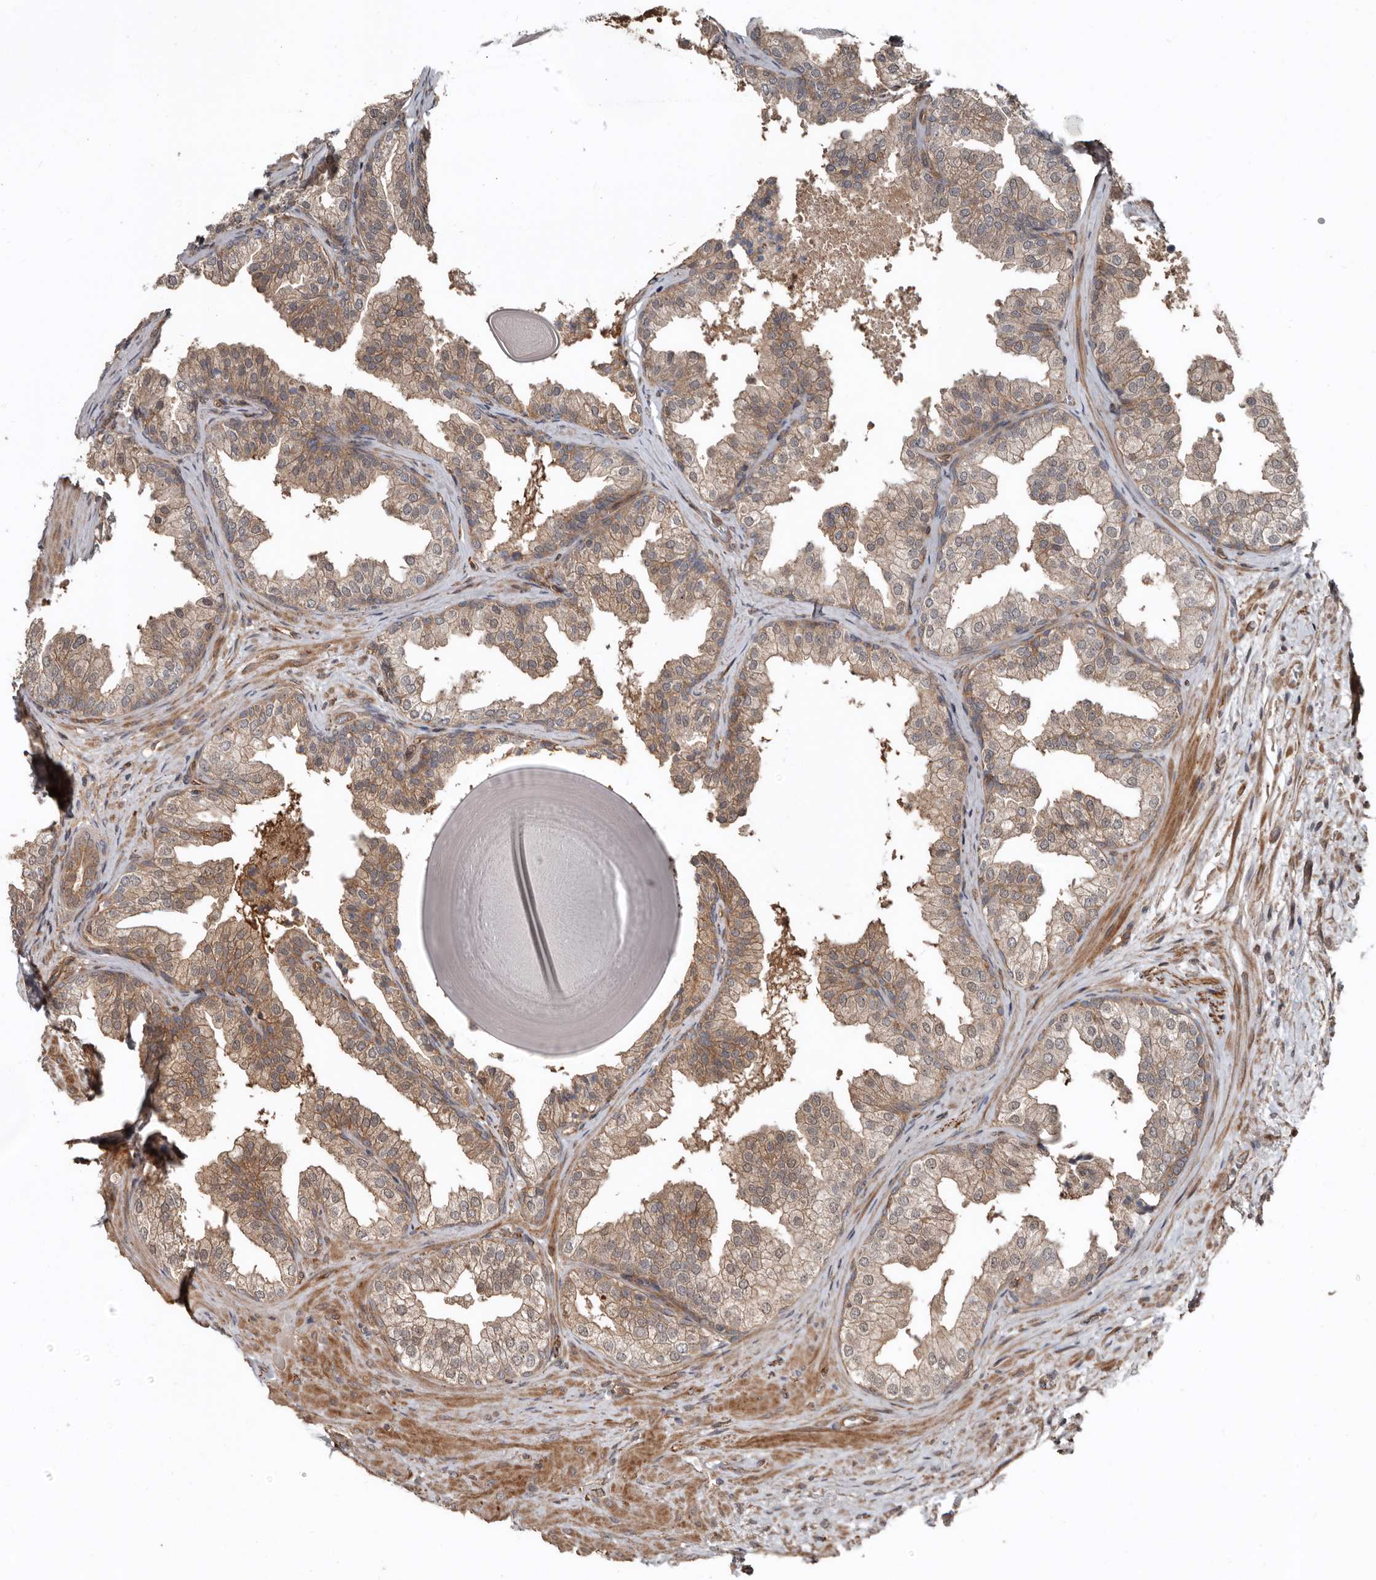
{"staining": {"intensity": "moderate", "quantity": ">75%", "location": "cytoplasmic/membranous"}, "tissue": "prostate", "cell_type": "Glandular cells", "image_type": "normal", "snomed": [{"axis": "morphology", "description": "Normal tissue, NOS"}, {"axis": "topography", "description": "Prostate"}], "caption": "Glandular cells exhibit medium levels of moderate cytoplasmic/membranous expression in about >75% of cells in benign human prostate. The staining was performed using DAB (3,3'-diaminobenzidine) to visualize the protein expression in brown, while the nuclei were stained in blue with hematoxylin (Magnification: 20x).", "gene": "EXOC3L1", "patient": {"sex": "male", "age": 48}}